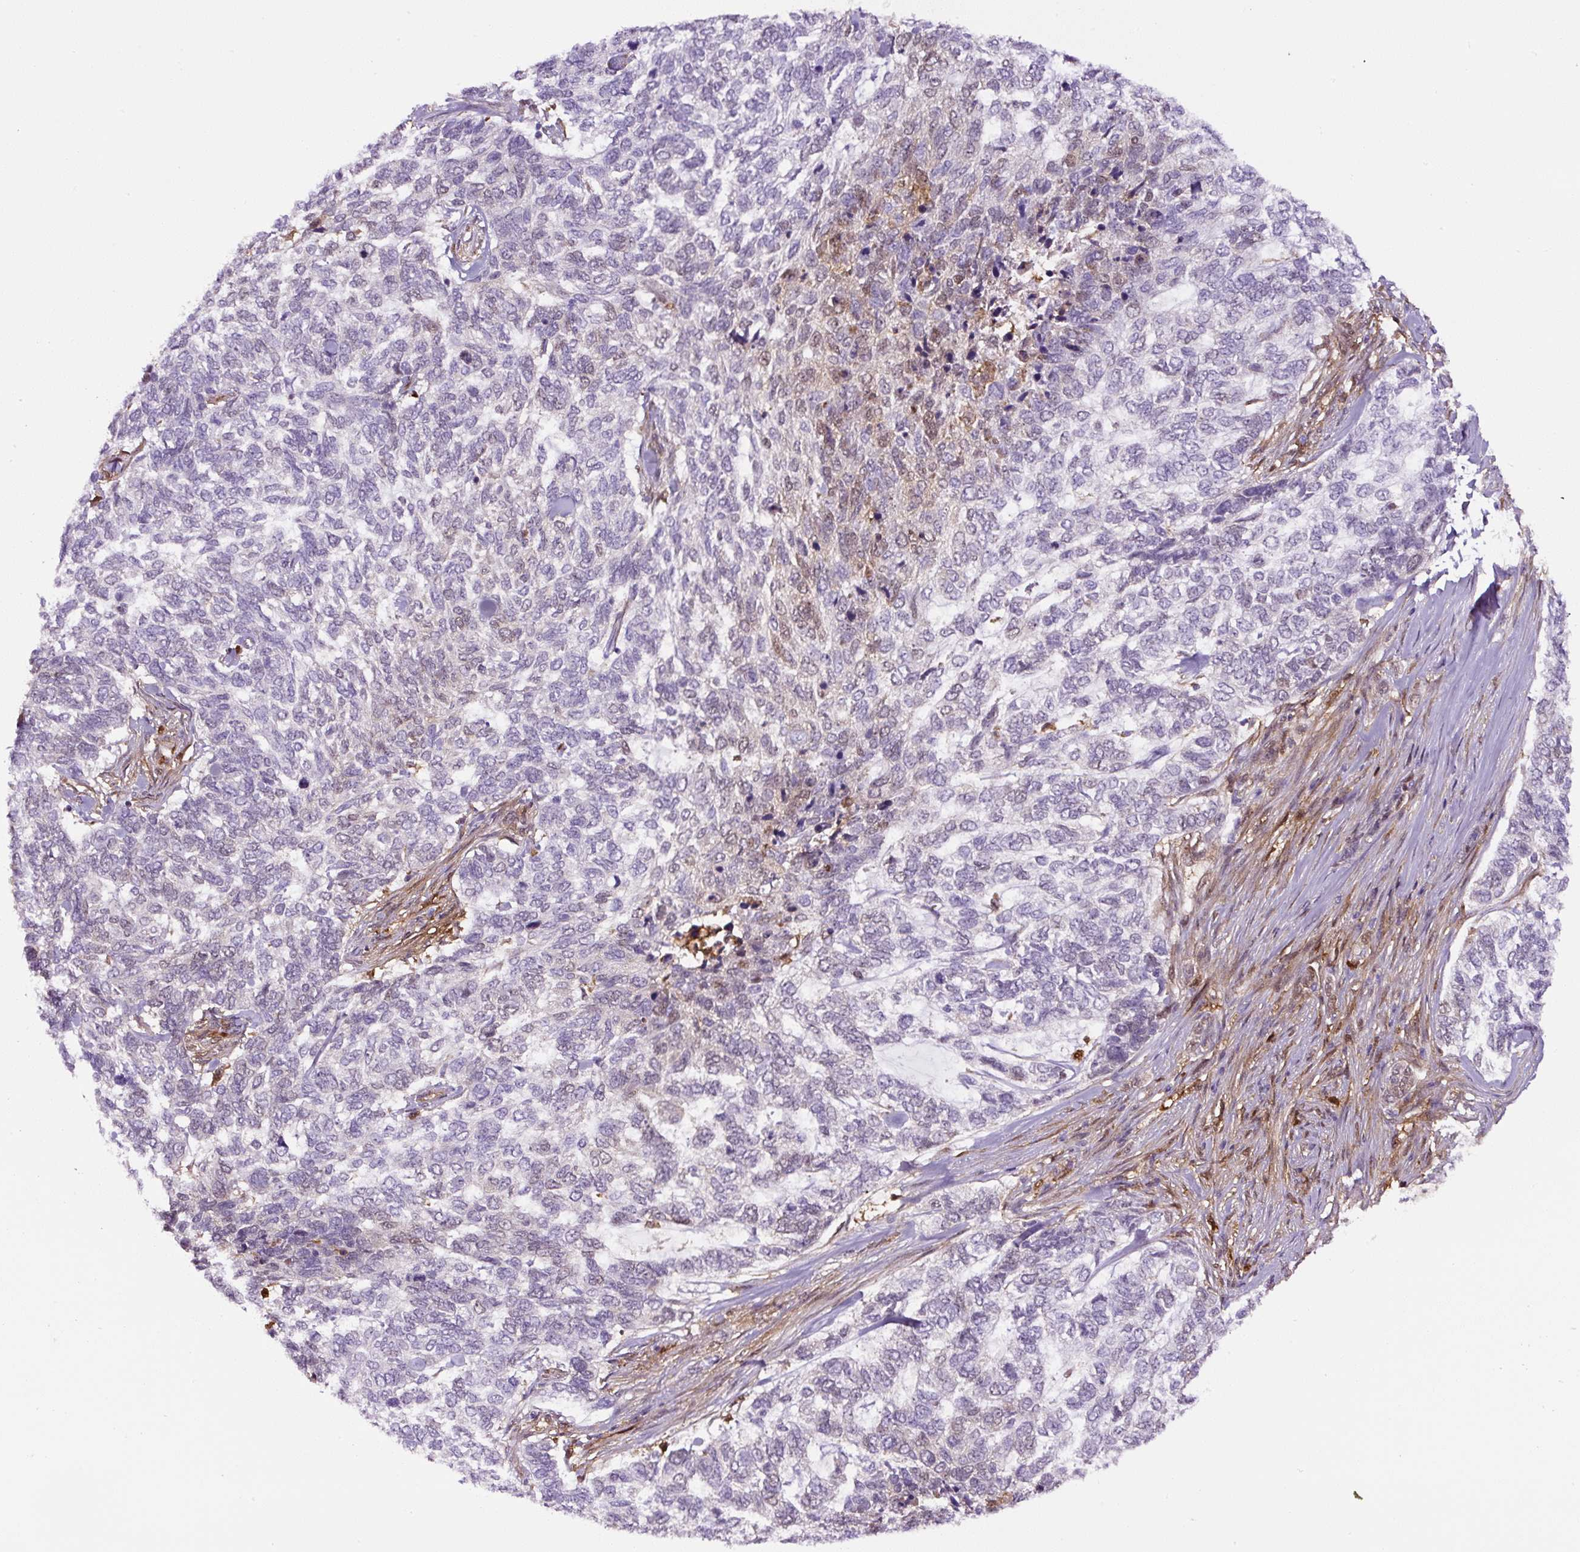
{"staining": {"intensity": "moderate", "quantity": "<25%", "location": "nuclear"}, "tissue": "skin cancer", "cell_type": "Tumor cells", "image_type": "cancer", "snomed": [{"axis": "morphology", "description": "Basal cell carcinoma"}, {"axis": "topography", "description": "Skin"}], "caption": "Tumor cells demonstrate moderate nuclear staining in about <25% of cells in skin basal cell carcinoma. Using DAB (3,3'-diaminobenzidine) (brown) and hematoxylin (blue) stains, captured at high magnification using brightfield microscopy.", "gene": "ANXA1", "patient": {"sex": "female", "age": 65}}